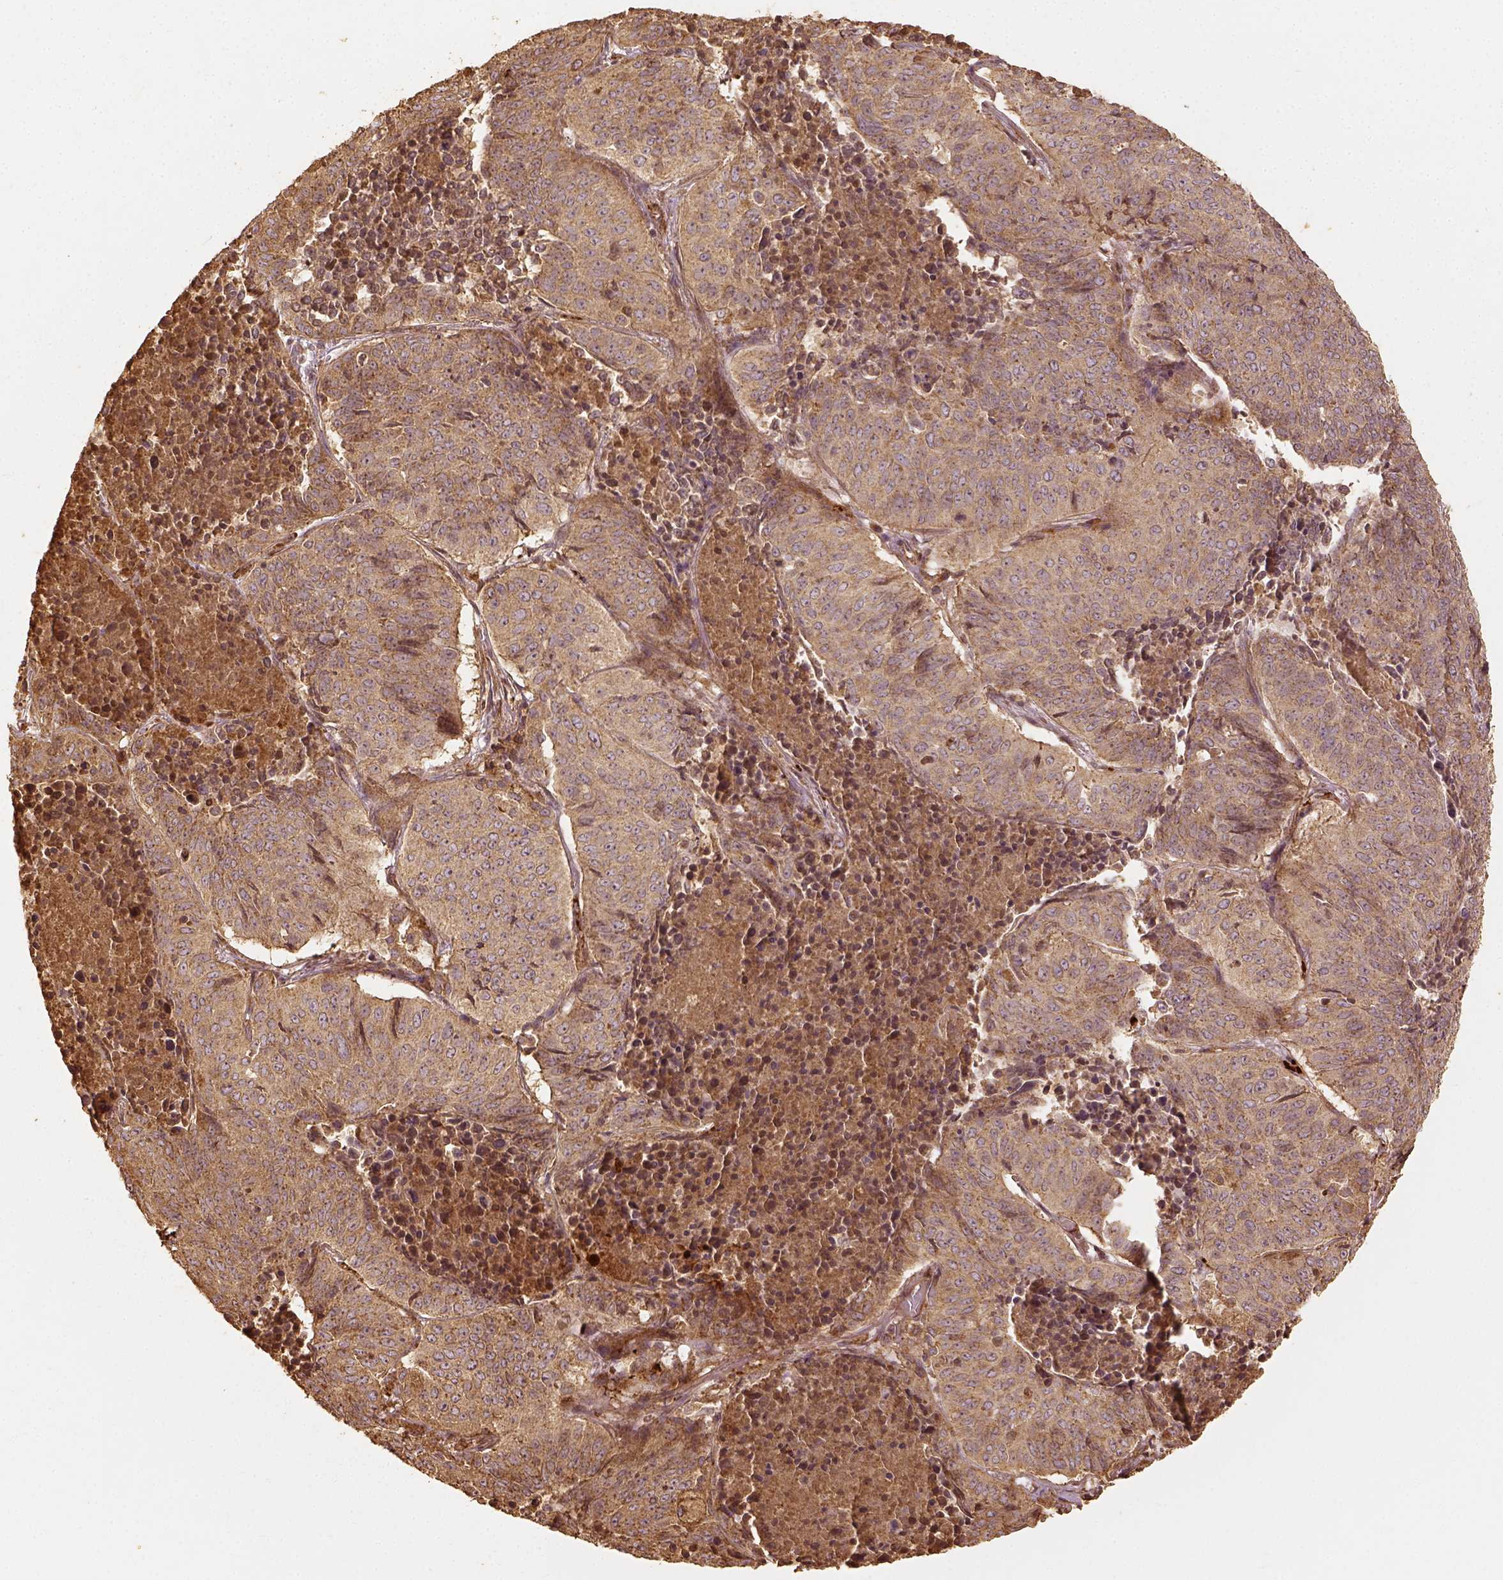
{"staining": {"intensity": "weak", "quantity": ">75%", "location": "cytoplasmic/membranous"}, "tissue": "lung cancer", "cell_type": "Tumor cells", "image_type": "cancer", "snomed": [{"axis": "morphology", "description": "Normal tissue, NOS"}, {"axis": "morphology", "description": "Squamous cell carcinoma, NOS"}, {"axis": "topography", "description": "Bronchus"}, {"axis": "topography", "description": "Lung"}], "caption": "Human squamous cell carcinoma (lung) stained with a brown dye demonstrates weak cytoplasmic/membranous positive expression in approximately >75% of tumor cells.", "gene": "VEGFA", "patient": {"sex": "male", "age": 64}}